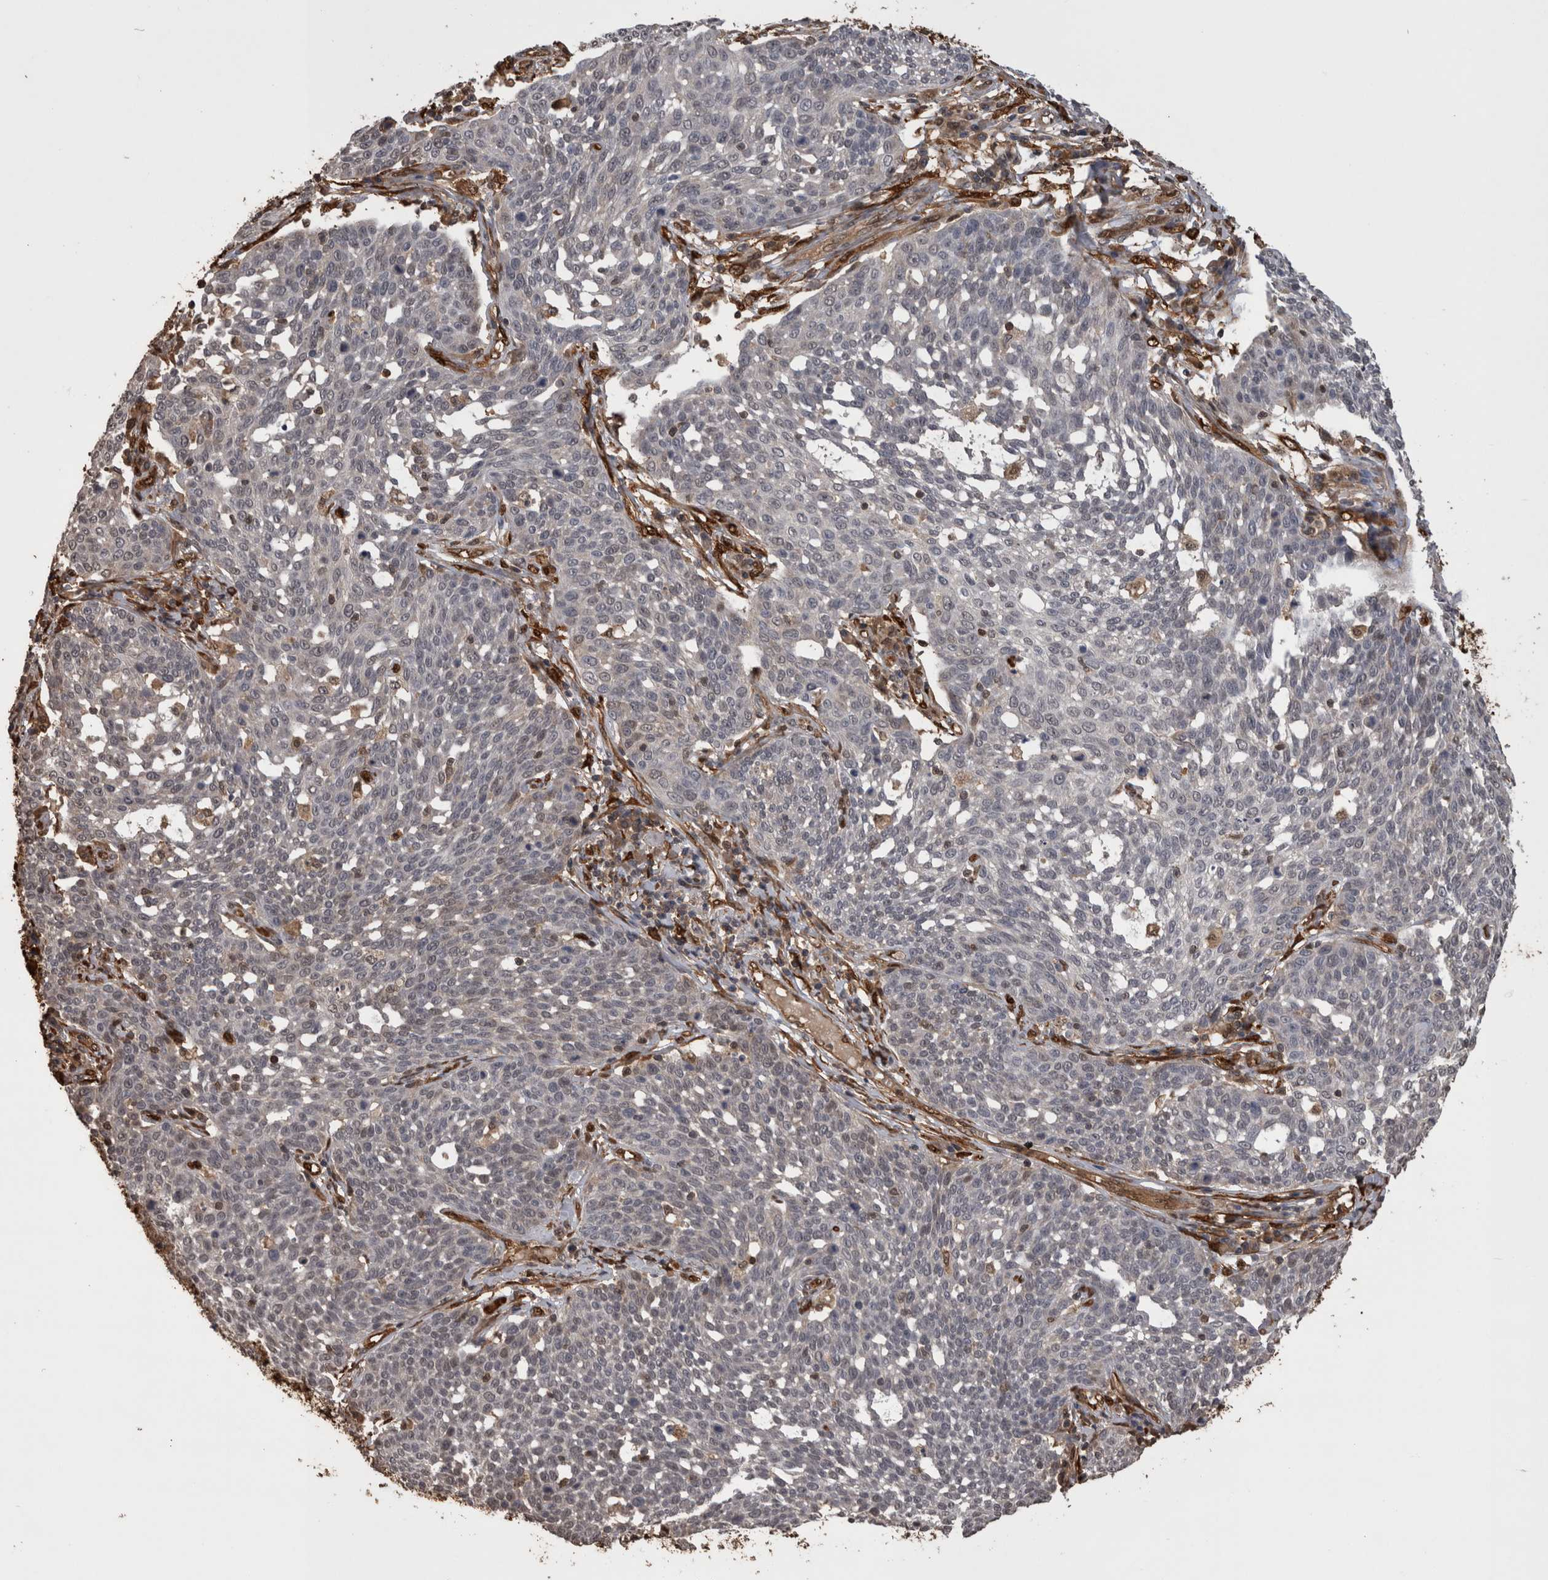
{"staining": {"intensity": "negative", "quantity": "none", "location": "none"}, "tissue": "cervical cancer", "cell_type": "Tumor cells", "image_type": "cancer", "snomed": [{"axis": "morphology", "description": "Squamous cell carcinoma, NOS"}, {"axis": "topography", "description": "Cervix"}], "caption": "This is an immunohistochemistry image of human cervical cancer (squamous cell carcinoma). There is no staining in tumor cells.", "gene": "LXN", "patient": {"sex": "female", "age": 34}}